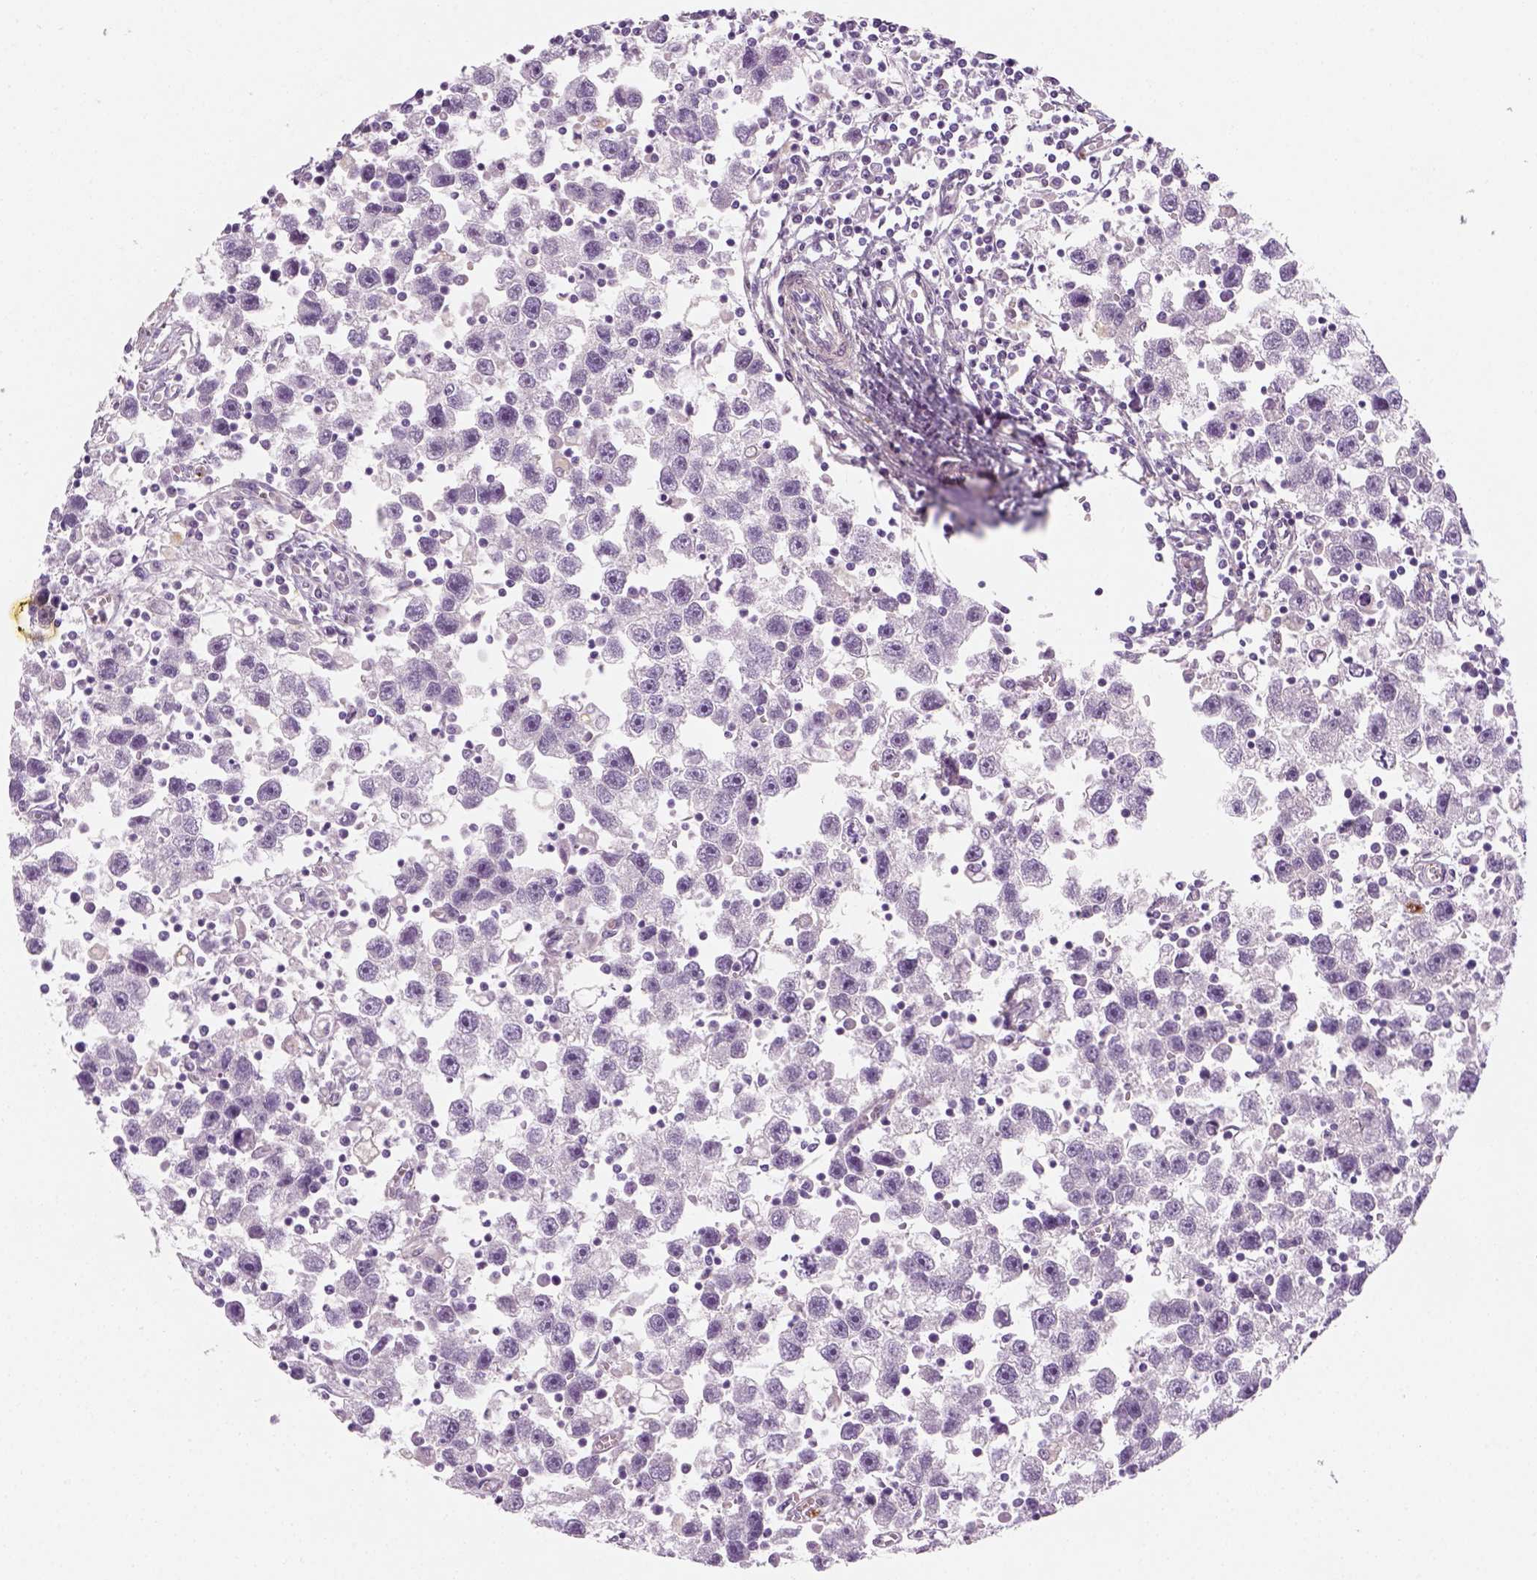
{"staining": {"intensity": "negative", "quantity": "none", "location": "none"}, "tissue": "testis cancer", "cell_type": "Tumor cells", "image_type": "cancer", "snomed": [{"axis": "morphology", "description": "Seminoma, NOS"}, {"axis": "topography", "description": "Testis"}], "caption": "Tumor cells show no significant positivity in testis seminoma. (Brightfield microscopy of DAB (3,3'-diaminobenzidine) IHC at high magnification).", "gene": "FAM163B", "patient": {"sex": "male", "age": 30}}